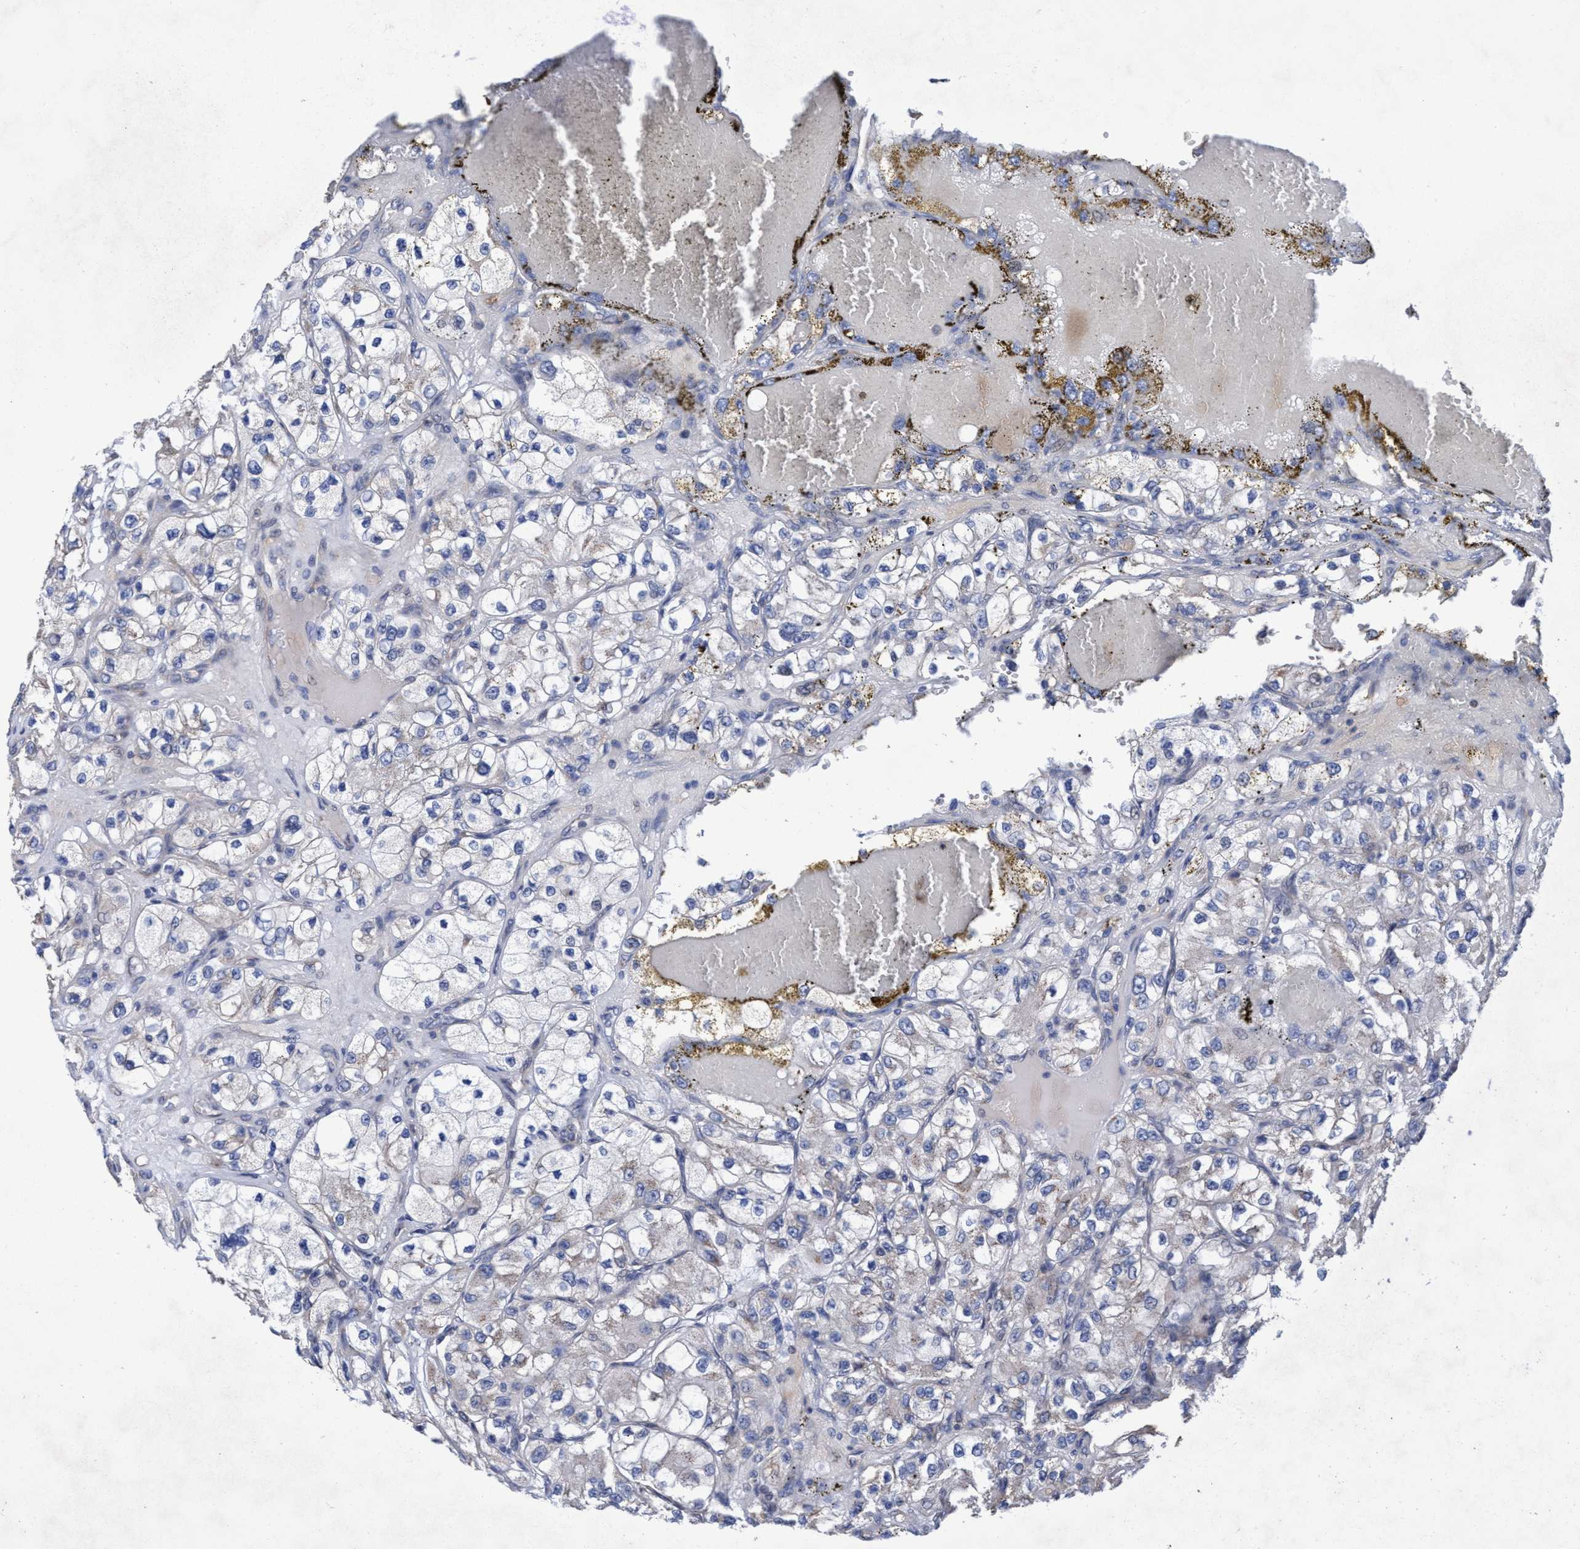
{"staining": {"intensity": "negative", "quantity": "none", "location": "none"}, "tissue": "renal cancer", "cell_type": "Tumor cells", "image_type": "cancer", "snomed": [{"axis": "morphology", "description": "Adenocarcinoma, NOS"}, {"axis": "topography", "description": "Kidney"}], "caption": "Adenocarcinoma (renal) stained for a protein using IHC reveals no staining tumor cells.", "gene": "BICD2", "patient": {"sex": "female", "age": 57}}